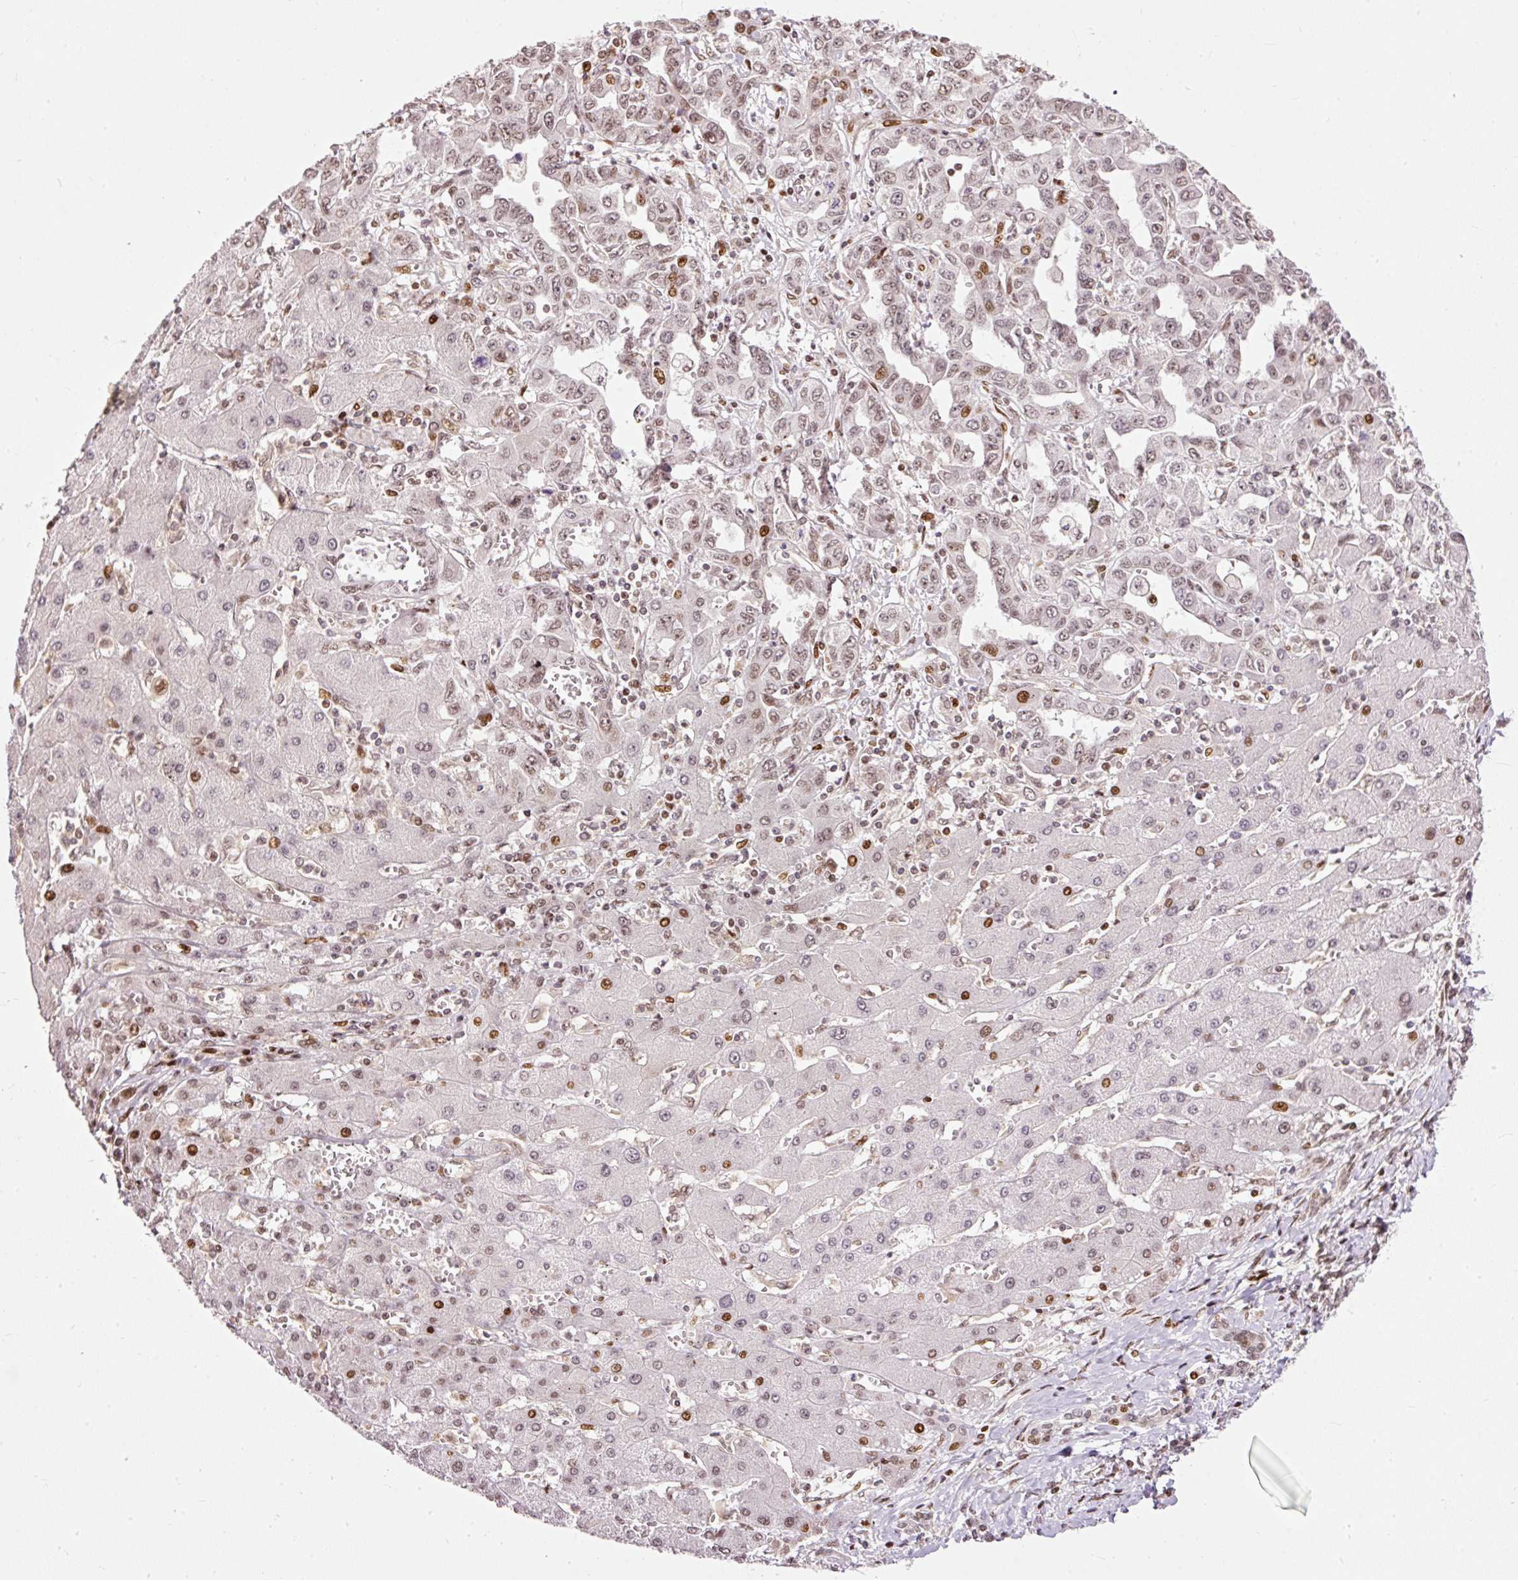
{"staining": {"intensity": "moderate", "quantity": "25%-75%", "location": "nuclear"}, "tissue": "liver cancer", "cell_type": "Tumor cells", "image_type": "cancer", "snomed": [{"axis": "morphology", "description": "Cholangiocarcinoma"}, {"axis": "topography", "description": "Liver"}], "caption": "High-power microscopy captured an immunohistochemistry micrograph of liver cholangiocarcinoma, revealing moderate nuclear expression in approximately 25%-75% of tumor cells.", "gene": "ZNF778", "patient": {"sex": "male", "age": 59}}